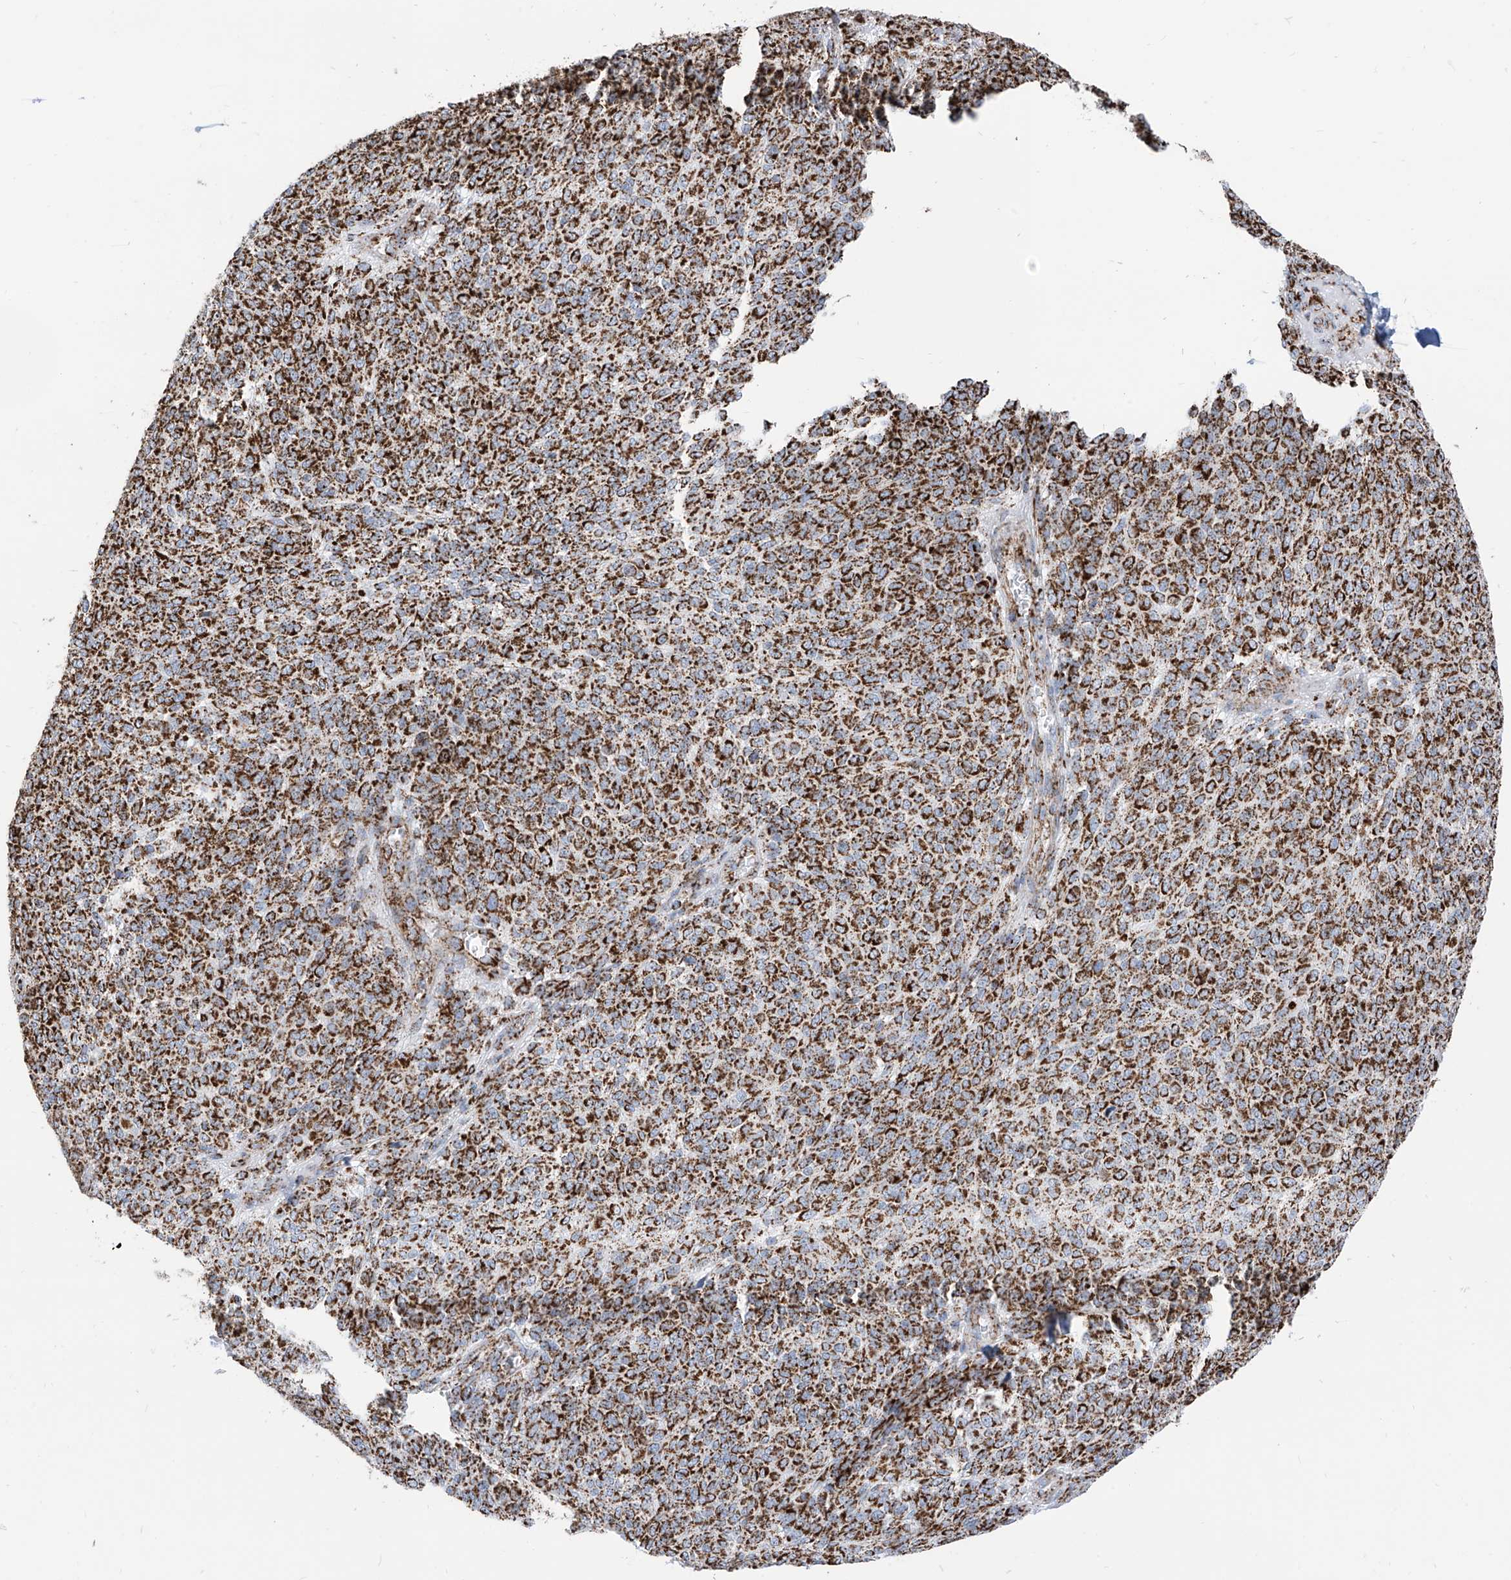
{"staining": {"intensity": "strong", "quantity": ">75%", "location": "cytoplasmic/membranous"}, "tissue": "melanoma", "cell_type": "Tumor cells", "image_type": "cancer", "snomed": [{"axis": "morphology", "description": "Malignant melanoma, NOS"}, {"axis": "topography", "description": "Skin"}], "caption": "Immunohistochemical staining of melanoma reveals high levels of strong cytoplasmic/membranous protein staining in about >75% of tumor cells. (Brightfield microscopy of DAB IHC at high magnification).", "gene": "COX5B", "patient": {"sex": "male", "age": 73}}